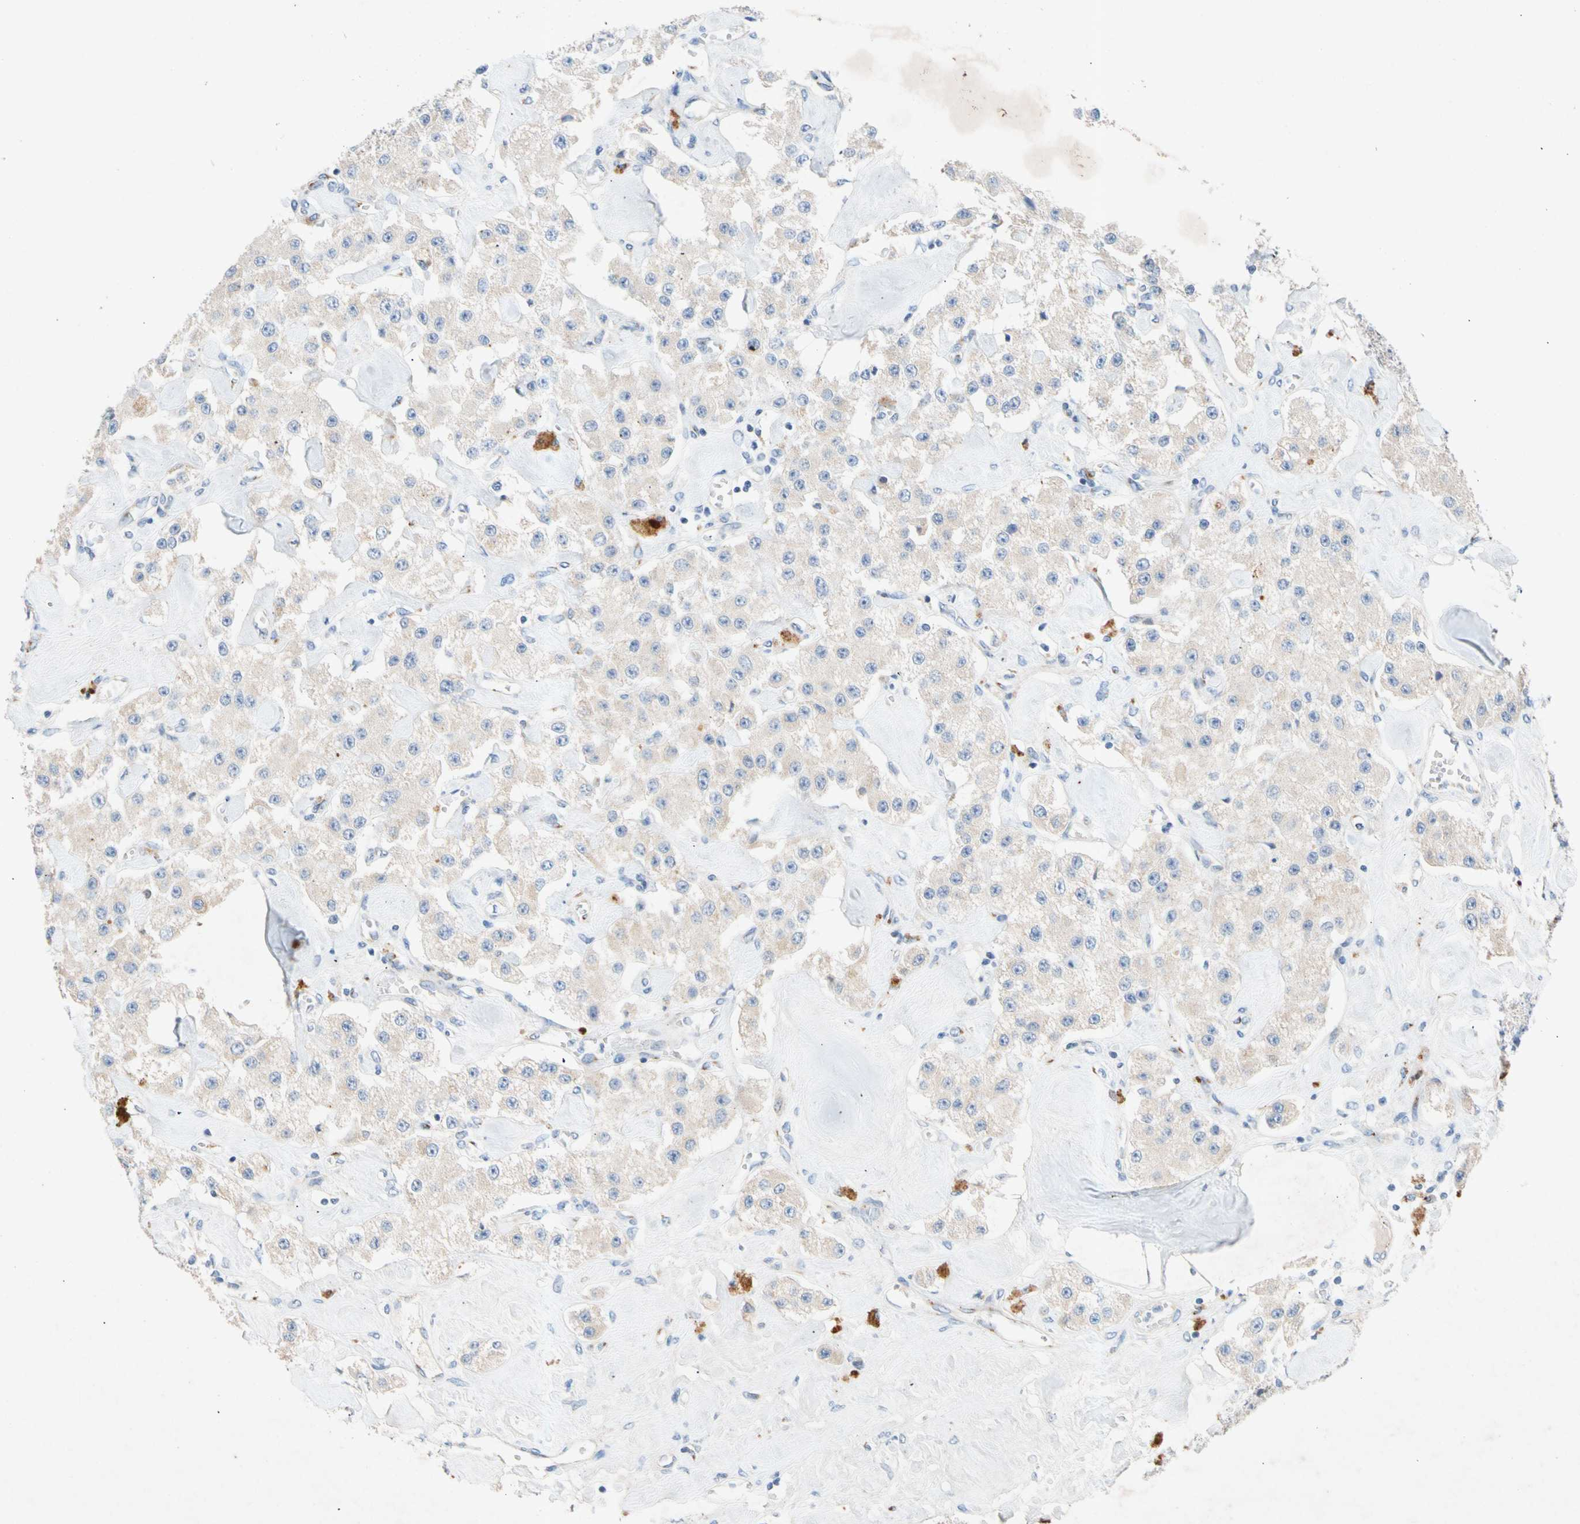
{"staining": {"intensity": "weak", "quantity": "25%-75%", "location": "cytoplasmic/membranous"}, "tissue": "carcinoid", "cell_type": "Tumor cells", "image_type": "cancer", "snomed": [{"axis": "morphology", "description": "Carcinoid, malignant, NOS"}, {"axis": "topography", "description": "Pancreas"}], "caption": "An image showing weak cytoplasmic/membranous expression in approximately 25%-75% of tumor cells in carcinoid, as visualized by brown immunohistochemical staining.", "gene": "GASK1B", "patient": {"sex": "male", "age": 41}}